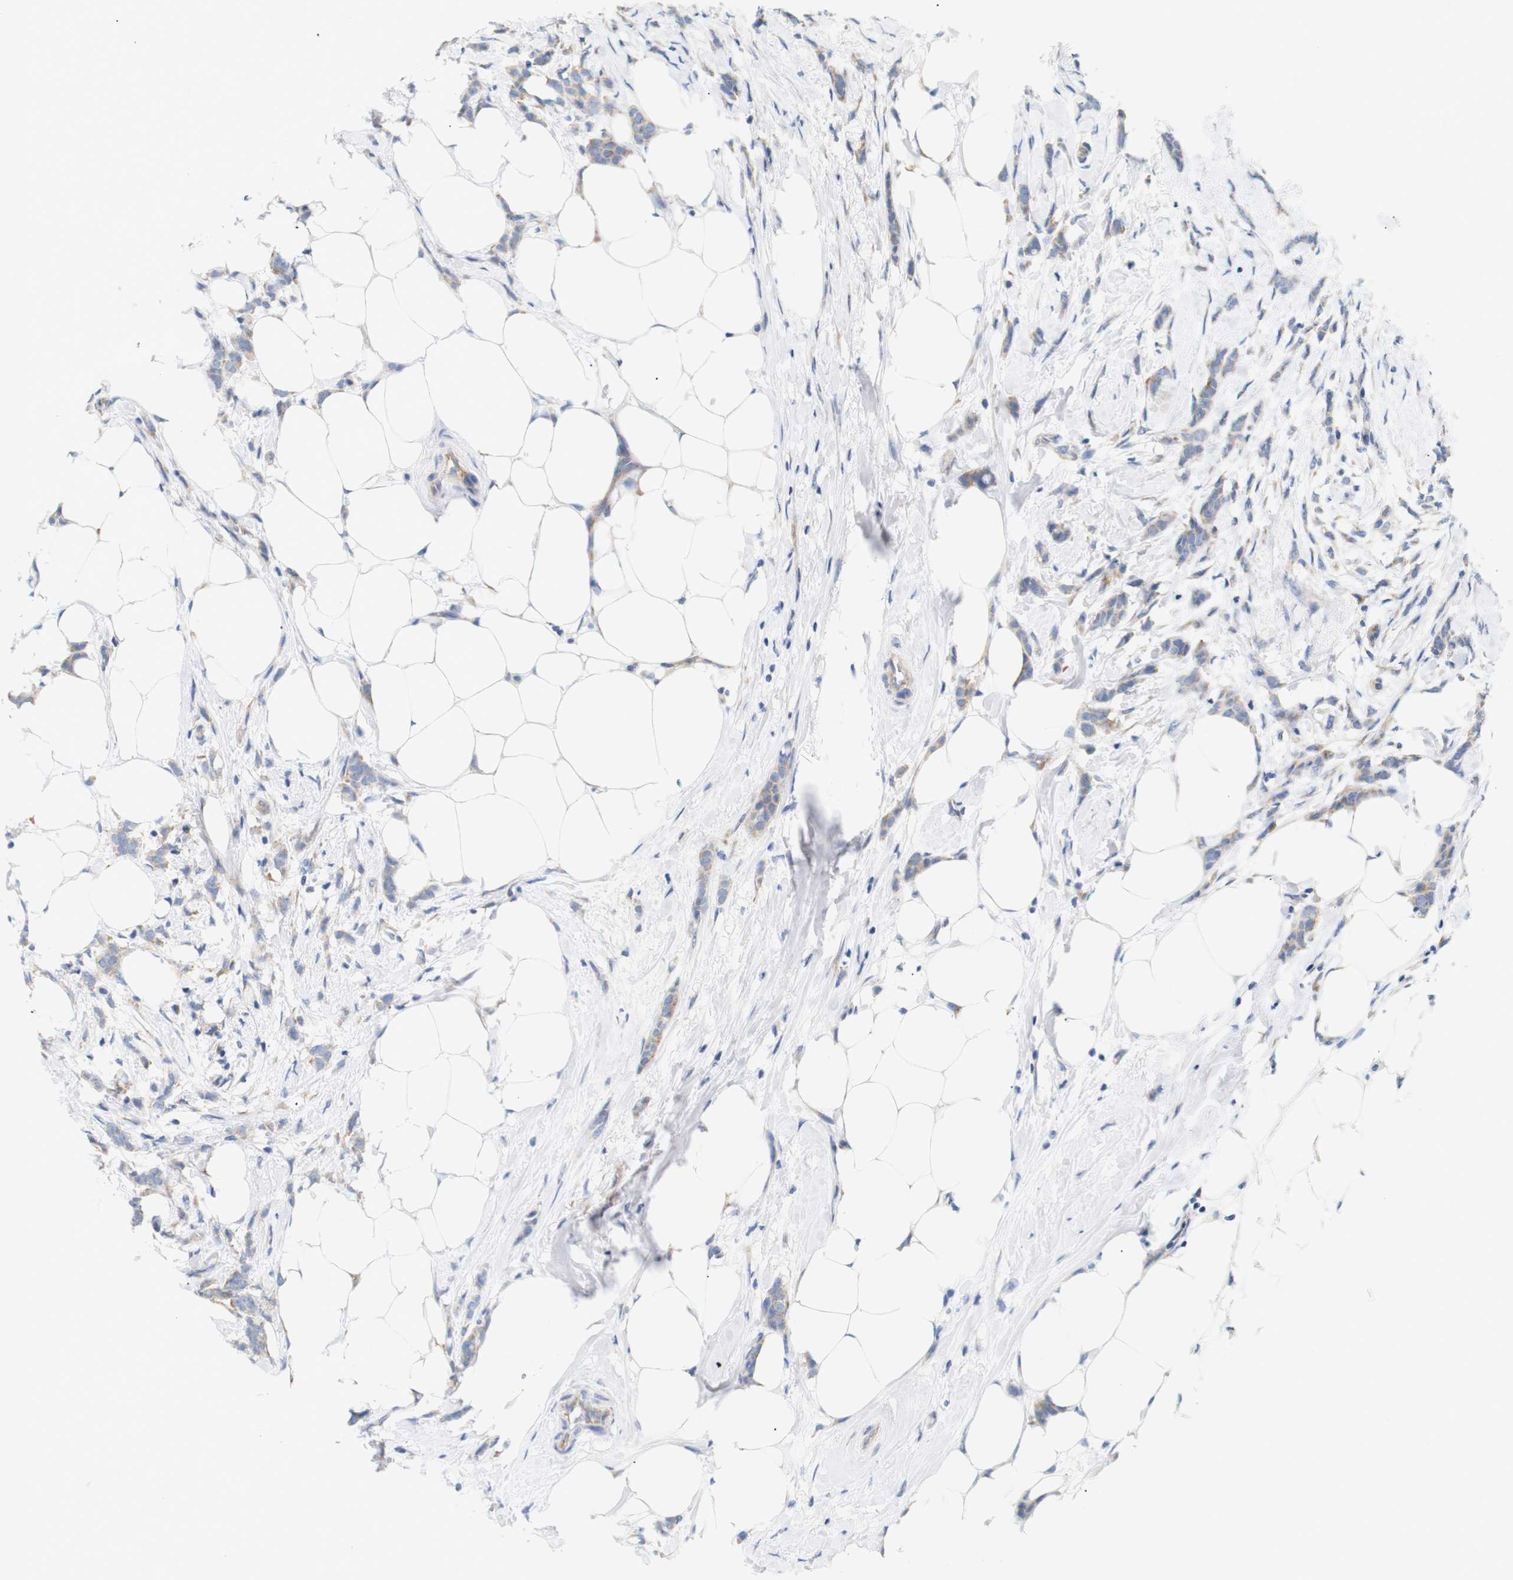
{"staining": {"intensity": "weak", "quantity": ">75%", "location": "cytoplasmic/membranous"}, "tissue": "breast cancer", "cell_type": "Tumor cells", "image_type": "cancer", "snomed": [{"axis": "morphology", "description": "Lobular carcinoma, in situ"}, {"axis": "morphology", "description": "Lobular carcinoma"}, {"axis": "topography", "description": "Breast"}], "caption": "Immunohistochemical staining of human breast cancer (lobular carcinoma in situ) displays low levels of weak cytoplasmic/membranous protein staining in about >75% of tumor cells. The staining was performed using DAB (3,3'-diaminobenzidine), with brown indicating positive protein expression. Nuclei are stained blue with hematoxylin.", "gene": "TRIM5", "patient": {"sex": "female", "age": 41}}